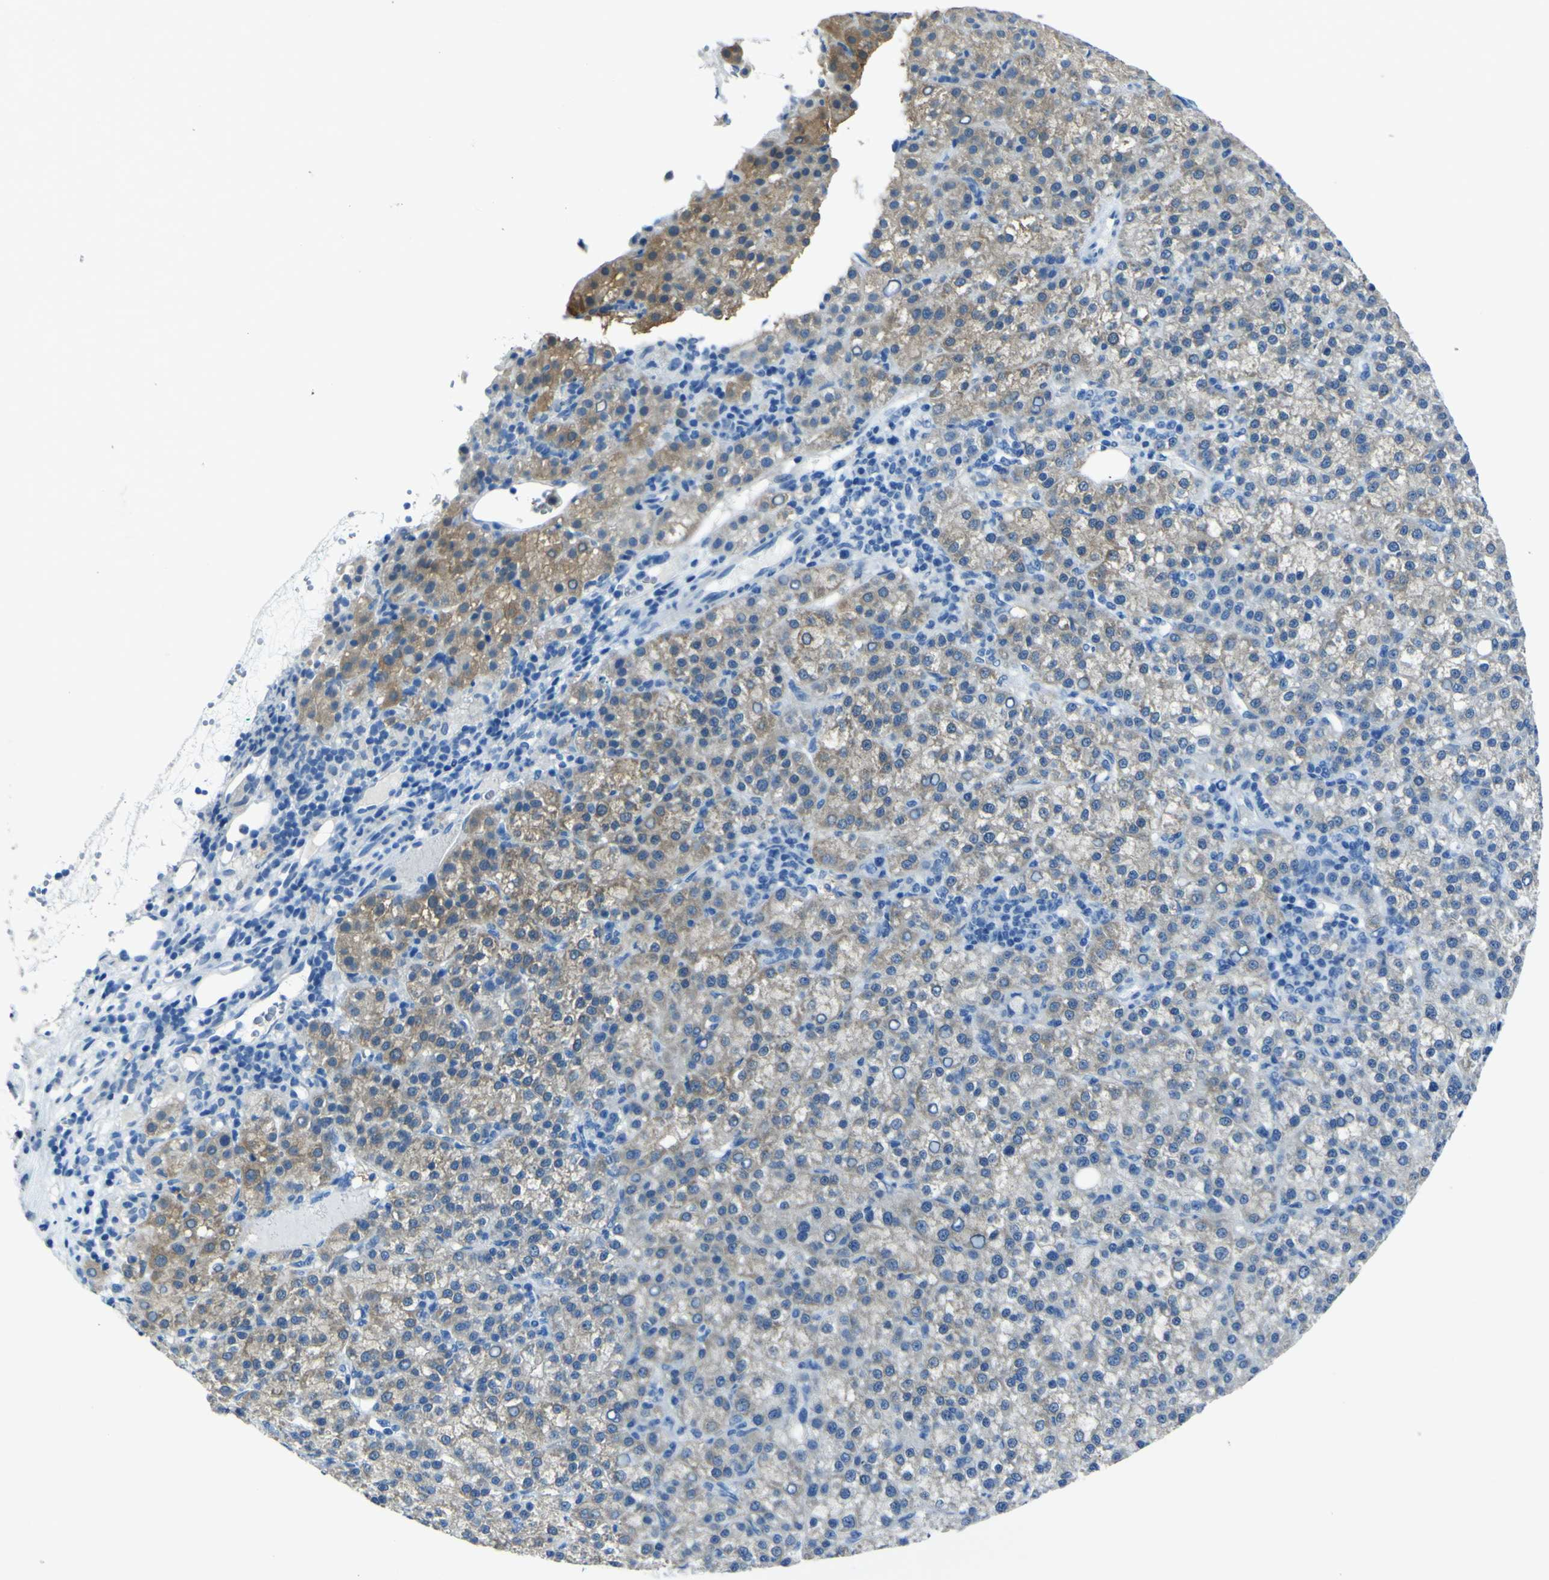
{"staining": {"intensity": "weak", "quantity": "25%-75%", "location": "cytoplasmic/membranous"}, "tissue": "liver cancer", "cell_type": "Tumor cells", "image_type": "cancer", "snomed": [{"axis": "morphology", "description": "Carcinoma, Hepatocellular, NOS"}, {"axis": "topography", "description": "Liver"}], "caption": "Liver cancer (hepatocellular carcinoma) stained for a protein reveals weak cytoplasmic/membranous positivity in tumor cells. (DAB (3,3'-diaminobenzidine) IHC, brown staining for protein, blue staining for nuclei).", "gene": "PHKG1", "patient": {"sex": "female", "age": 58}}